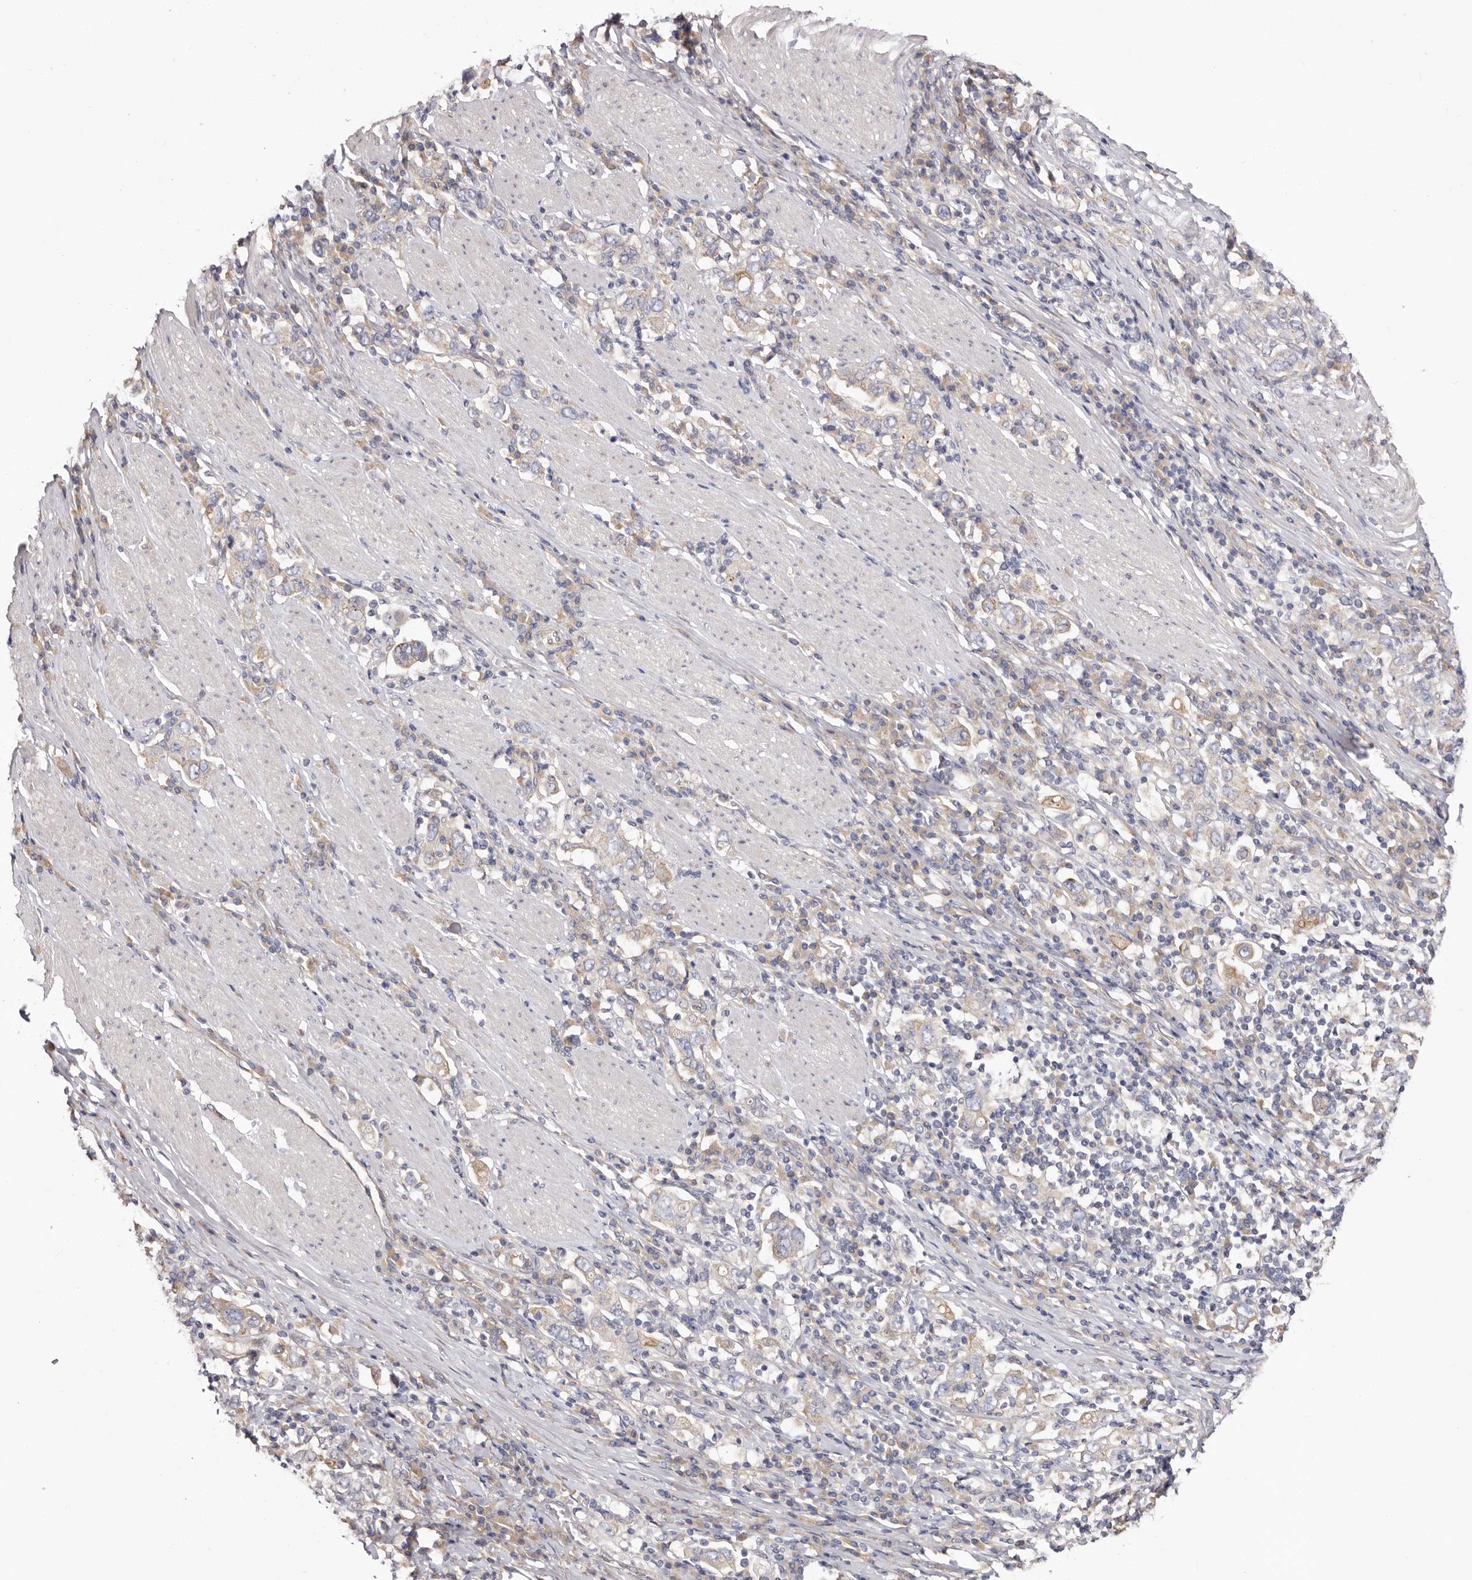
{"staining": {"intensity": "weak", "quantity": "<25%", "location": "cytoplasmic/membranous"}, "tissue": "stomach cancer", "cell_type": "Tumor cells", "image_type": "cancer", "snomed": [{"axis": "morphology", "description": "Adenocarcinoma, NOS"}, {"axis": "topography", "description": "Stomach, upper"}], "caption": "Immunohistochemistry histopathology image of neoplastic tissue: human adenocarcinoma (stomach) stained with DAB displays no significant protein expression in tumor cells.", "gene": "FAM167B", "patient": {"sex": "male", "age": 62}}